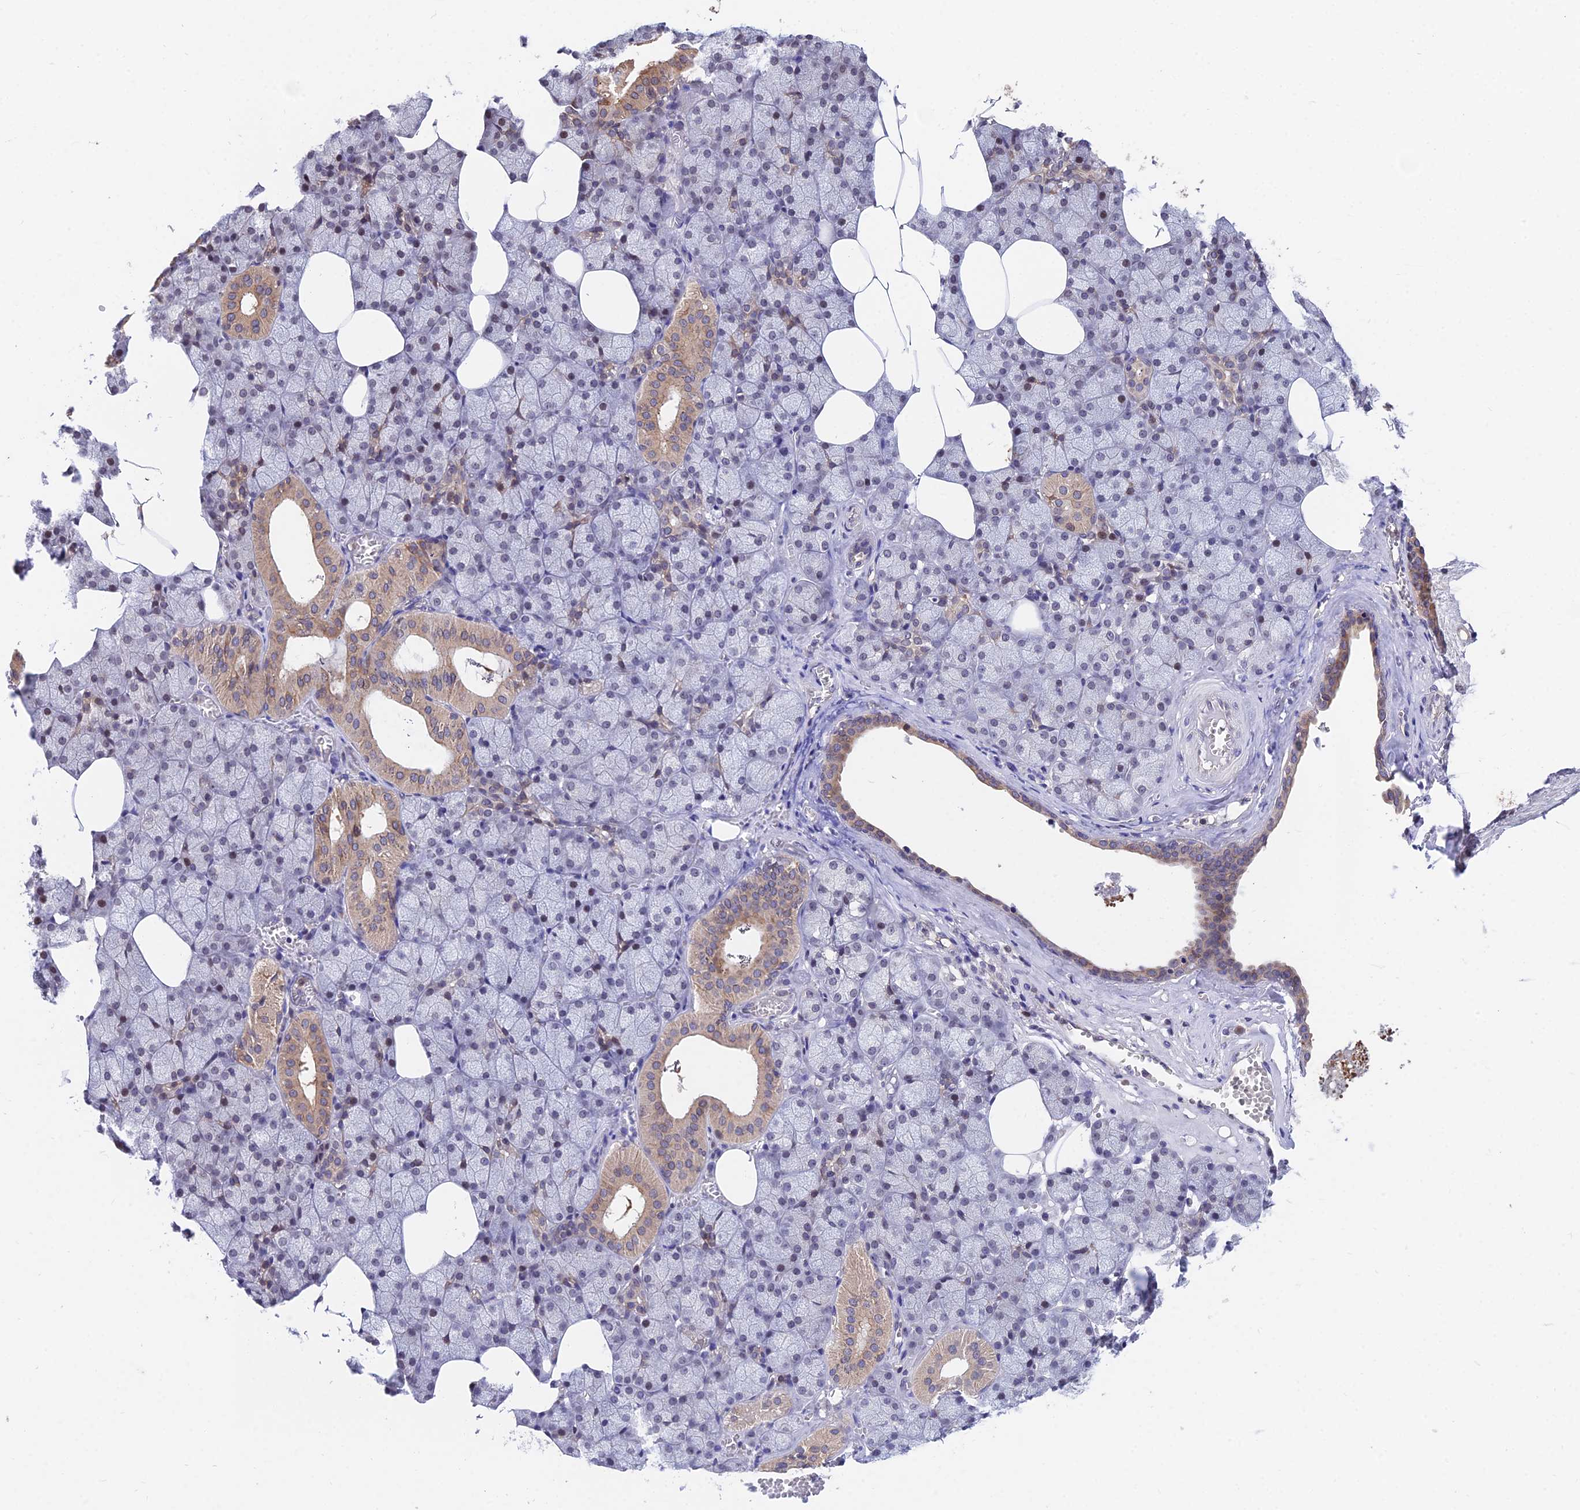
{"staining": {"intensity": "moderate", "quantity": "25%-75%", "location": "cytoplasmic/membranous,nuclear"}, "tissue": "salivary gland", "cell_type": "Glandular cells", "image_type": "normal", "snomed": [{"axis": "morphology", "description": "Normal tissue, NOS"}, {"axis": "topography", "description": "Salivary gland"}], "caption": "Moderate cytoplasmic/membranous,nuclear expression for a protein is present in approximately 25%-75% of glandular cells of unremarkable salivary gland using immunohistochemistry (IHC).", "gene": "INPP4A", "patient": {"sex": "male", "age": 62}}